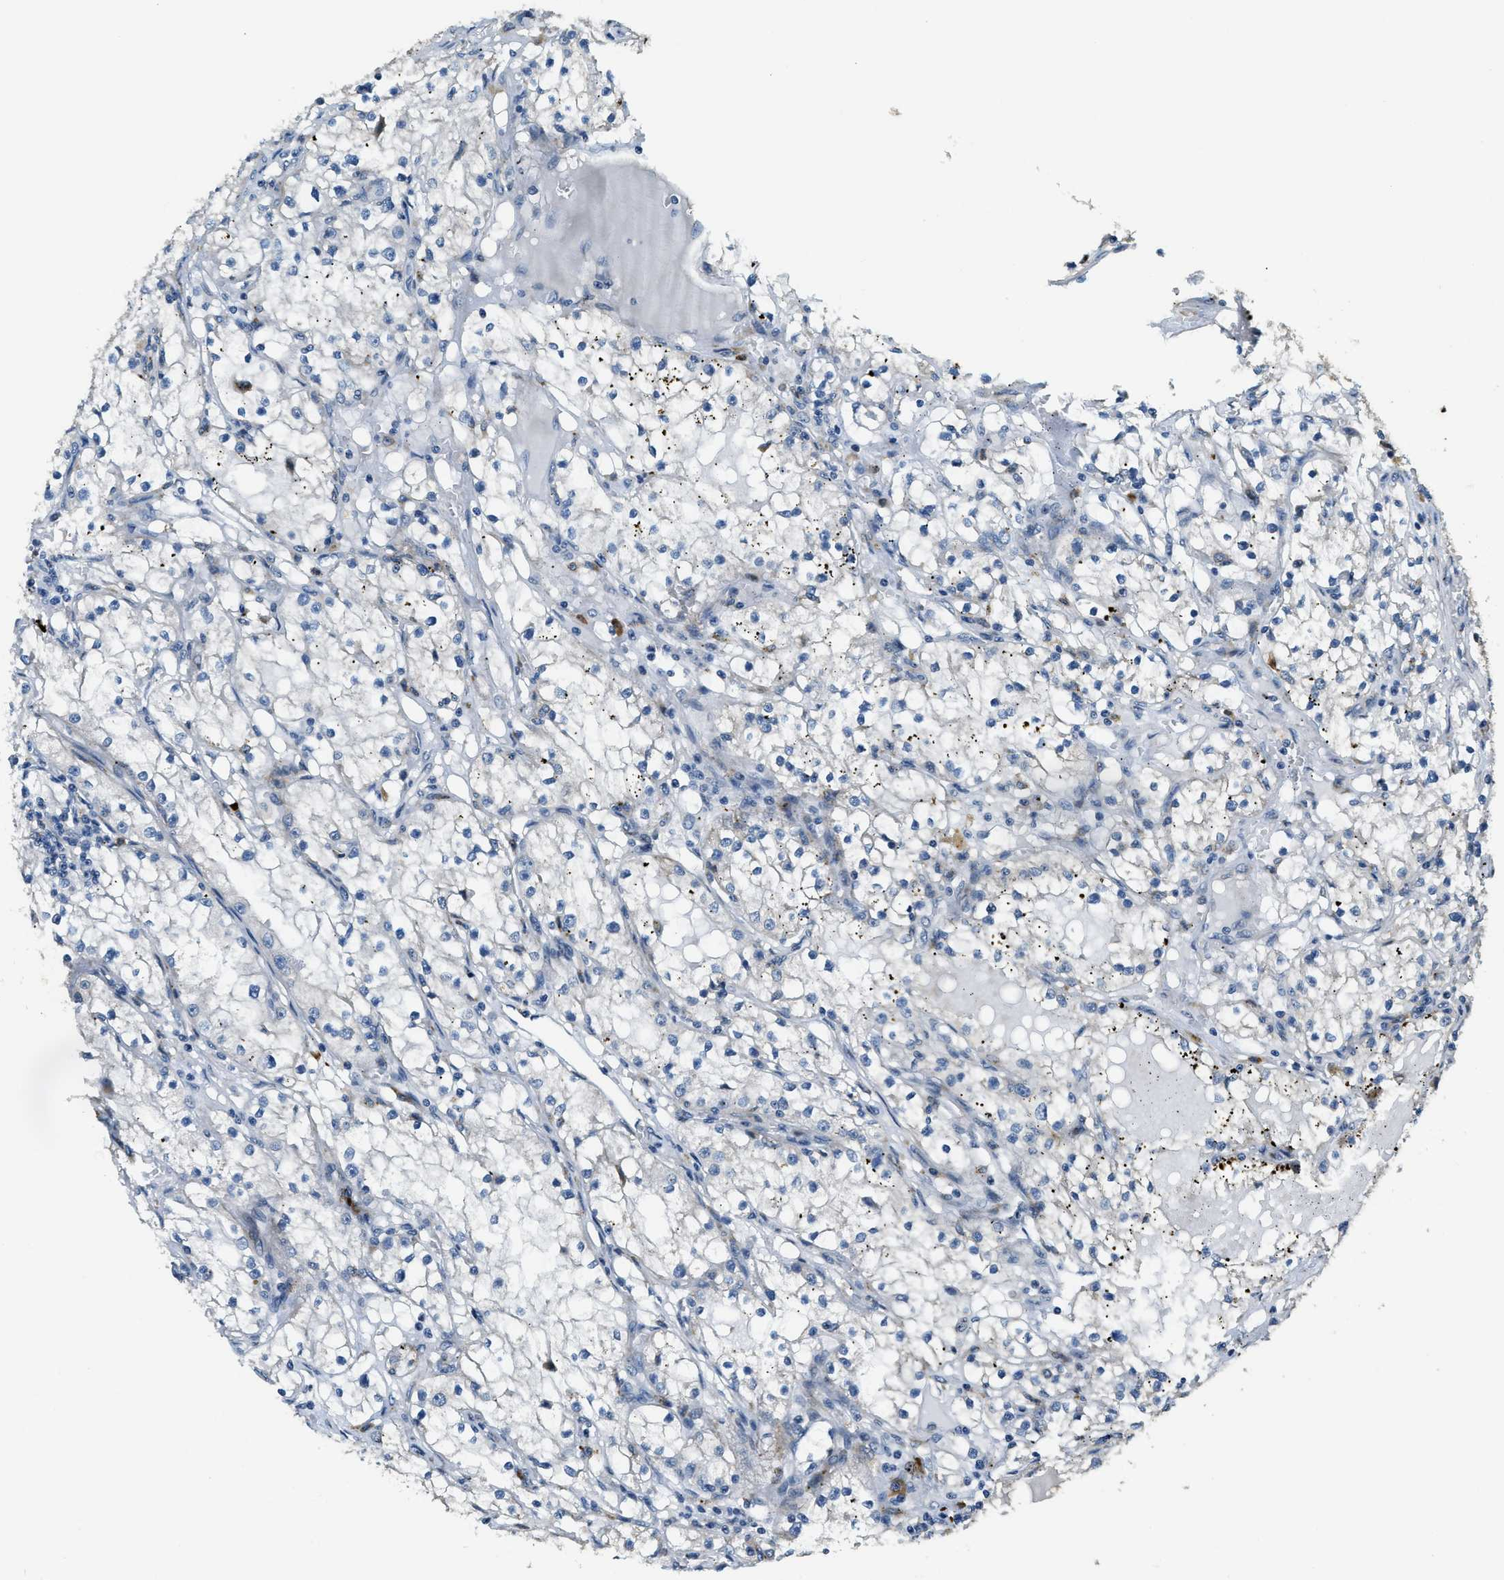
{"staining": {"intensity": "negative", "quantity": "none", "location": "none"}, "tissue": "renal cancer", "cell_type": "Tumor cells", "image_type": "cancer", "snomed": [{"axis": "morphology", "description": "Adenocarcinoma, NOS"}, {"axis": "topography", "description": "Kidney"}], "caption": "Renal cancer (adenocarcinoma) stained for a protein using IHC demonstrates no expression tumor cells.", "gene": "HERC2", "patient": {"sex": "male", "age": 56}}